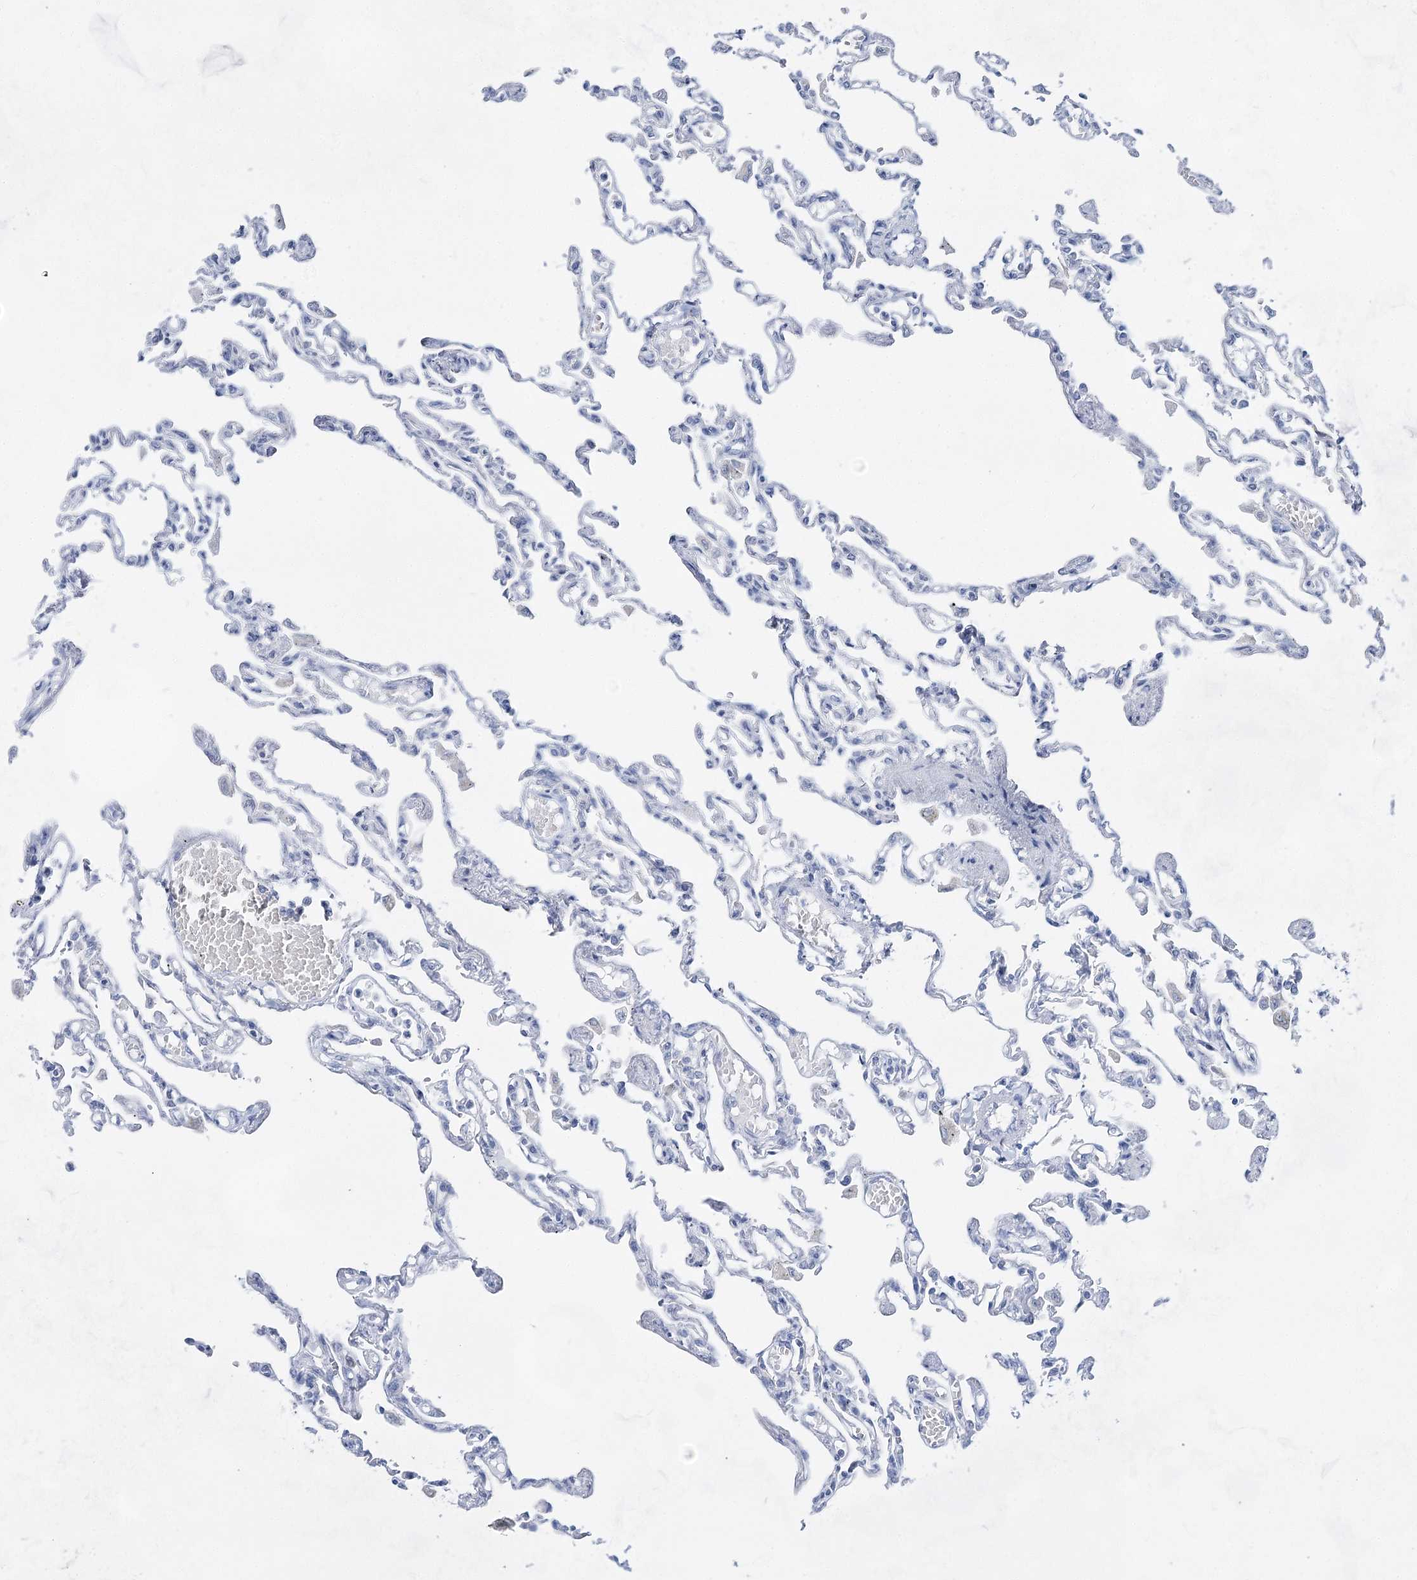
{"staining": {"intensity": "negative", "quantity": "none", "location": "none"}, "tissue": "lung", "cell_type": "Alveolar cells", "image_type": "normal", "snomed": [{"axis": "morphology", "description": "Normal tissue, NOS"}, {"axis": "topography", "description": "Lung"}], "caption": "This is an immunohistochemistry micrograph of benign human lung. There is no positivity in alveolar cells.", "gene": "BPHL", "patient": {"sex": "male", "age": 21}}